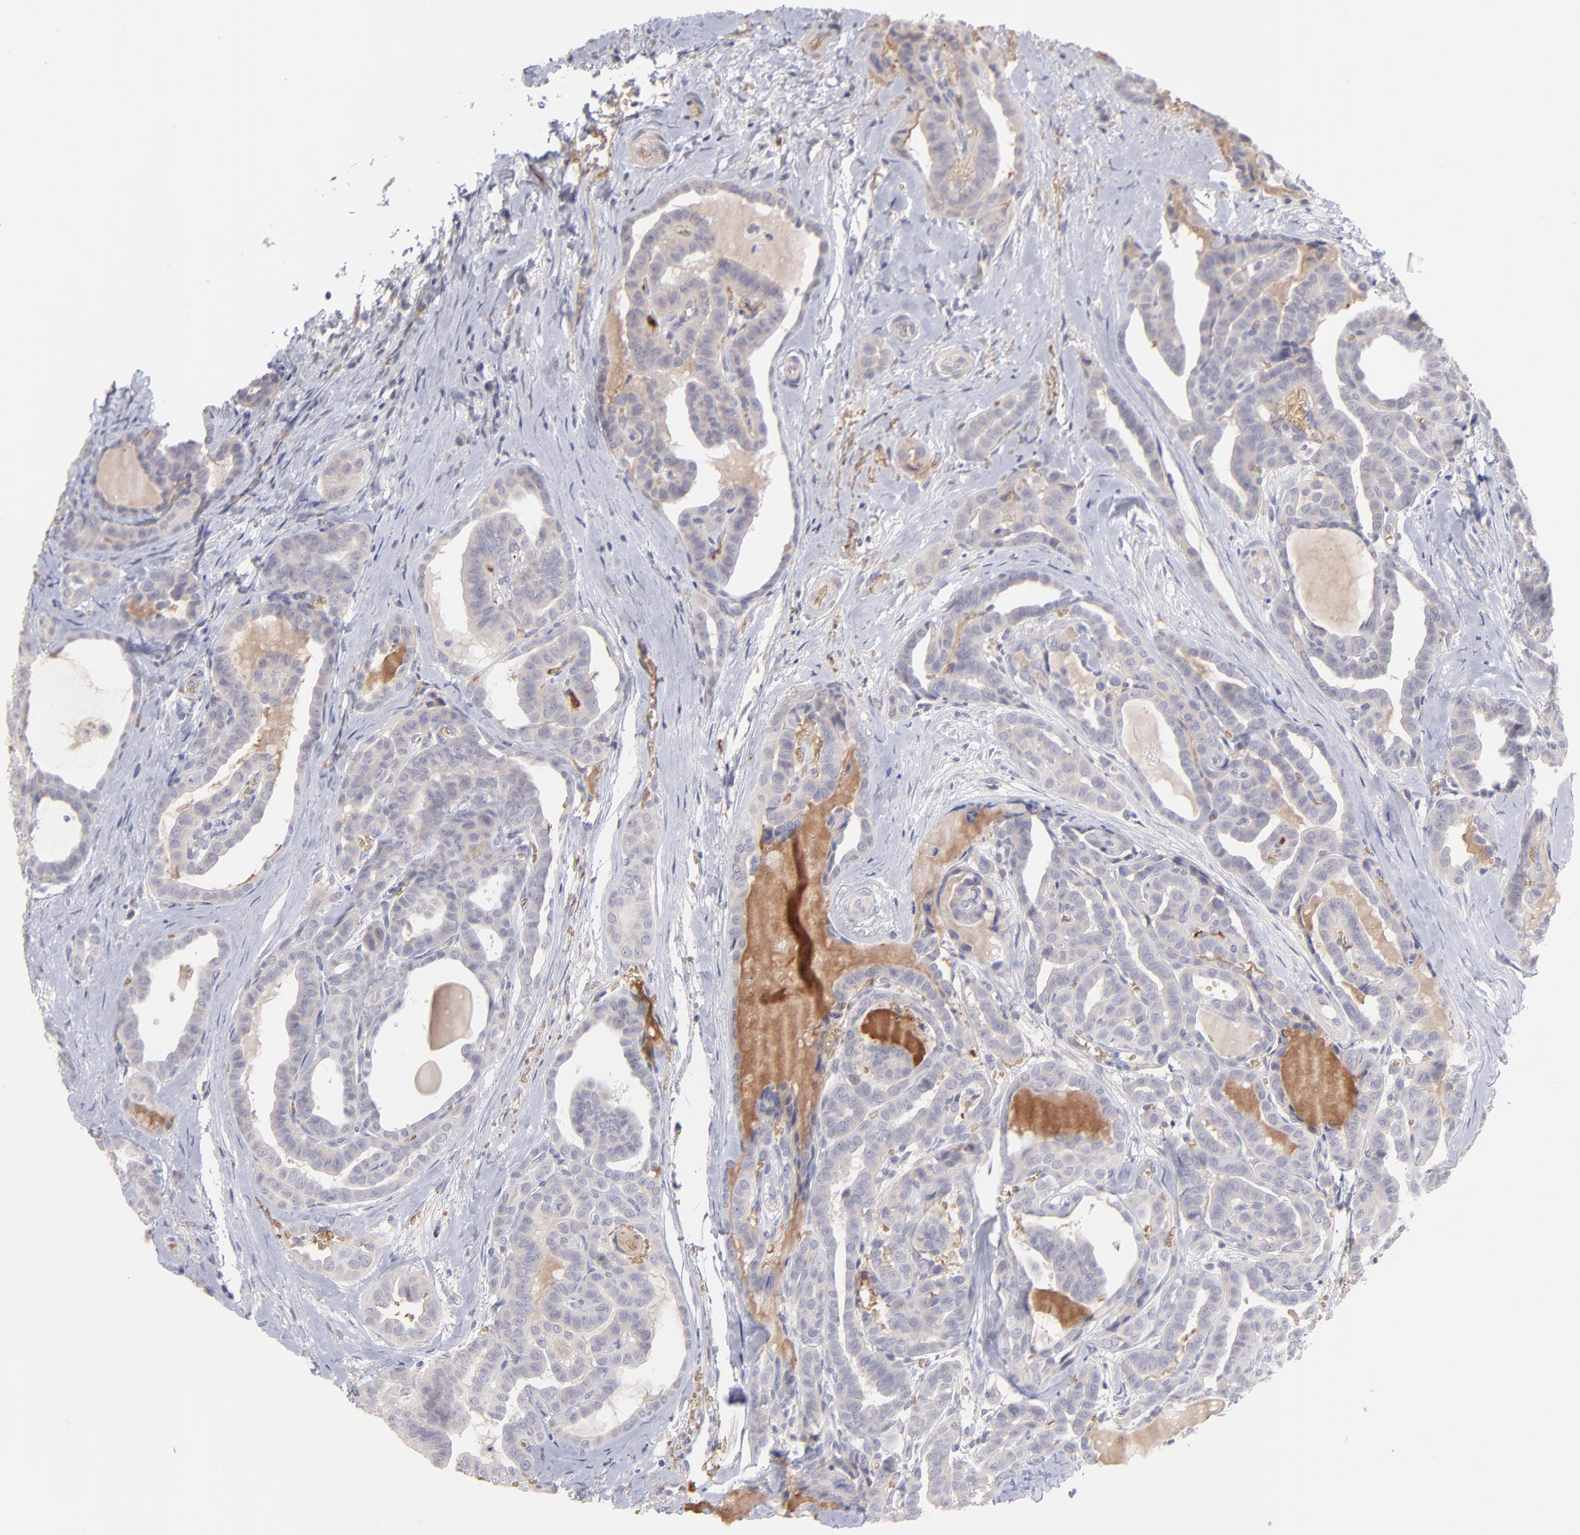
{"staining": {"intensity": "weak", "quantity": "25%-75%", "location": "cytoplasmic/membranous"}, "tissue": "thyroid cancer", "cell_type": "Tumor cells", "image_type": "cancer", "snomed": [{"axis": "morphology", "description": "Carcinoma, NOS"}, {"axis": "topography", "description": "Thyroid gland"}], "caption": "The photomicrograph displays a brown stain indicating the presence of a protein in the cytoplasmic/membranous of tumor cells in carcinoma (thyroid).", "gene": "F13B", "patient": {"sex": "female", "age": 91}}